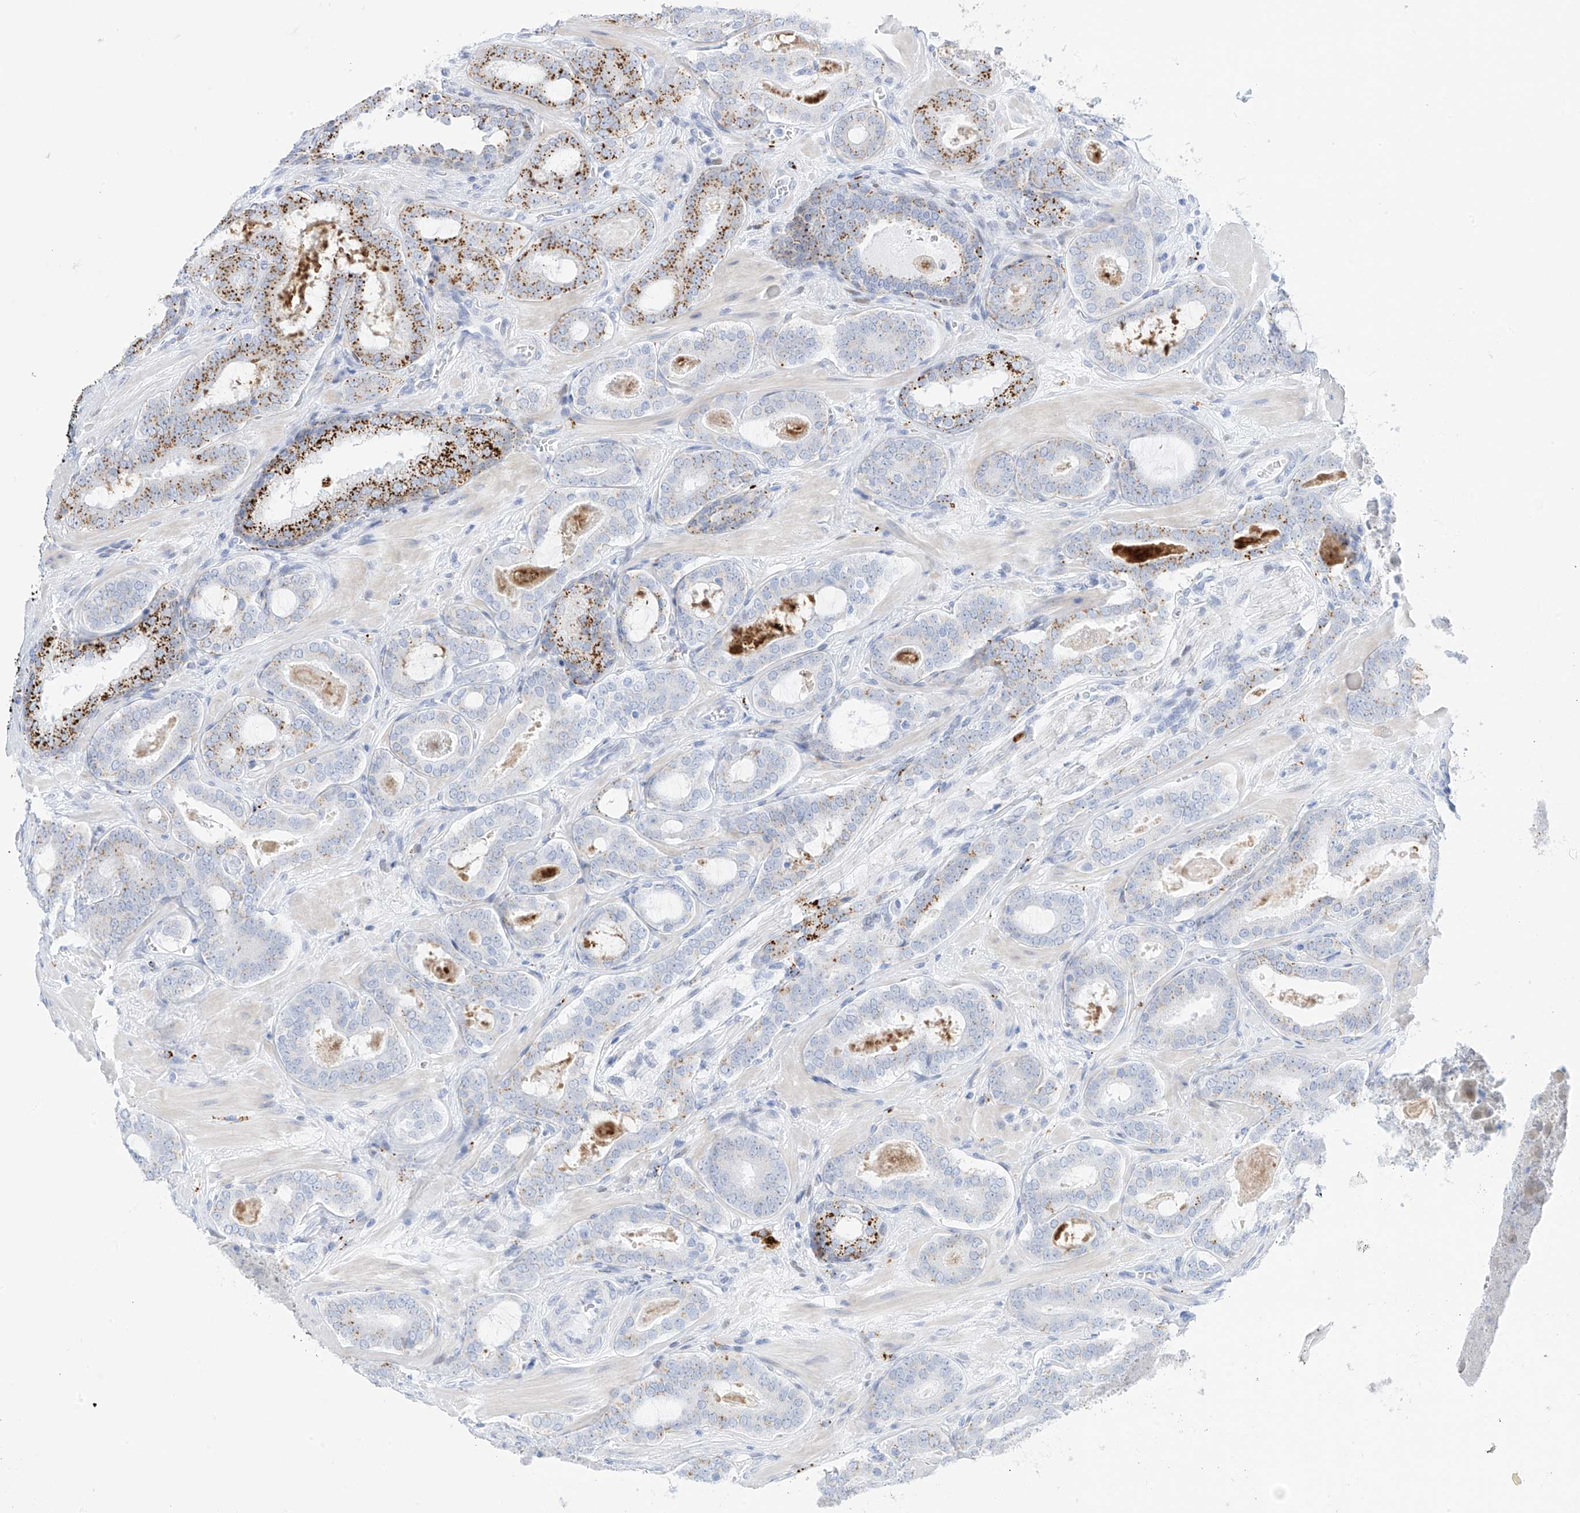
{"staining": {"intensity": "moderate", "quantity": "<25%", "location": "cytoplasmic/membranous"}, "tissue": "prostate cancer", "cell_type": "Tumor cells", "image_type": "cancer", "snomed": [{"axis": "morphology", "description": "Adenocarcinoma, High grade"}, {"axis": "topography", "description": "Prostate"}], "caption": "Immunohistochemistry (IHC) (DAB (3,3'-diaminobenzidine)) staining of human prostate cancer exhibits moderate cytoplasmic/membranous protein expression in approximately <25% of tumor cells. (DAB (3,3'-diaminobenzidine) = brown stain, brightfield microscopy at high magnification).", "gene": "PSPH", "patient": {"sex": "male", "age": 60}}